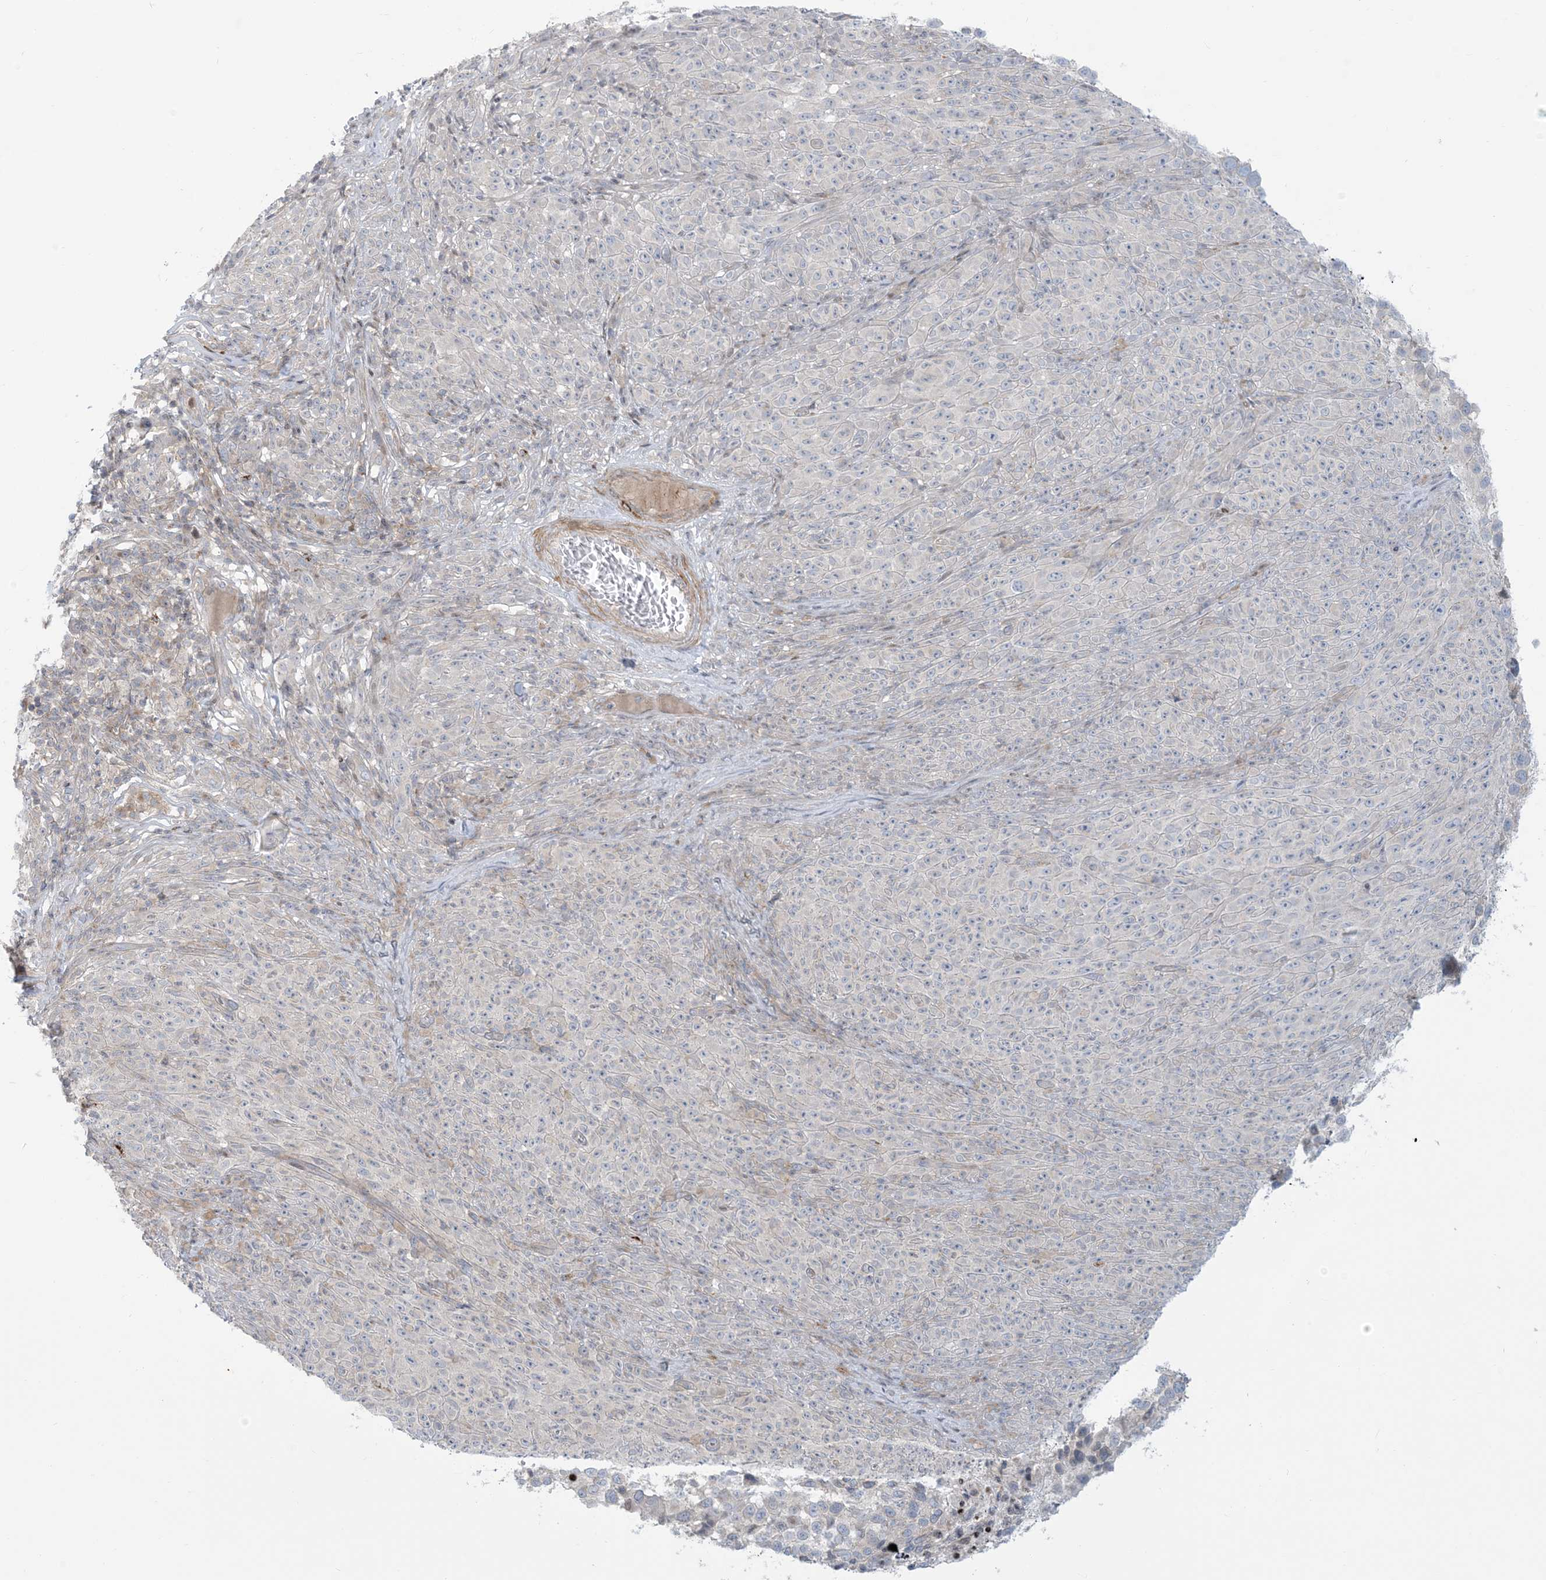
{"staining": {"intensity": "negative", "quantity": "none", "location": "none"}, "tissue": "melanoma", "cell_type": "Tumor cells", "image_type": "cancer", "snomed": [{"axis": "morphology", "description": "Malignant melanoma, NOS"}, {"axis": "topography", "description": "Skin"}], "caption": "Immunohistochemistry photomicrograph of neoplastic tissue: human melanoma stained with DAB (3,3'-diaminobenzidine) exhibits no significant protein staining in tumor cells.", "gene": "AFTPH", "patient": {"sex": "female", "age": 82}}